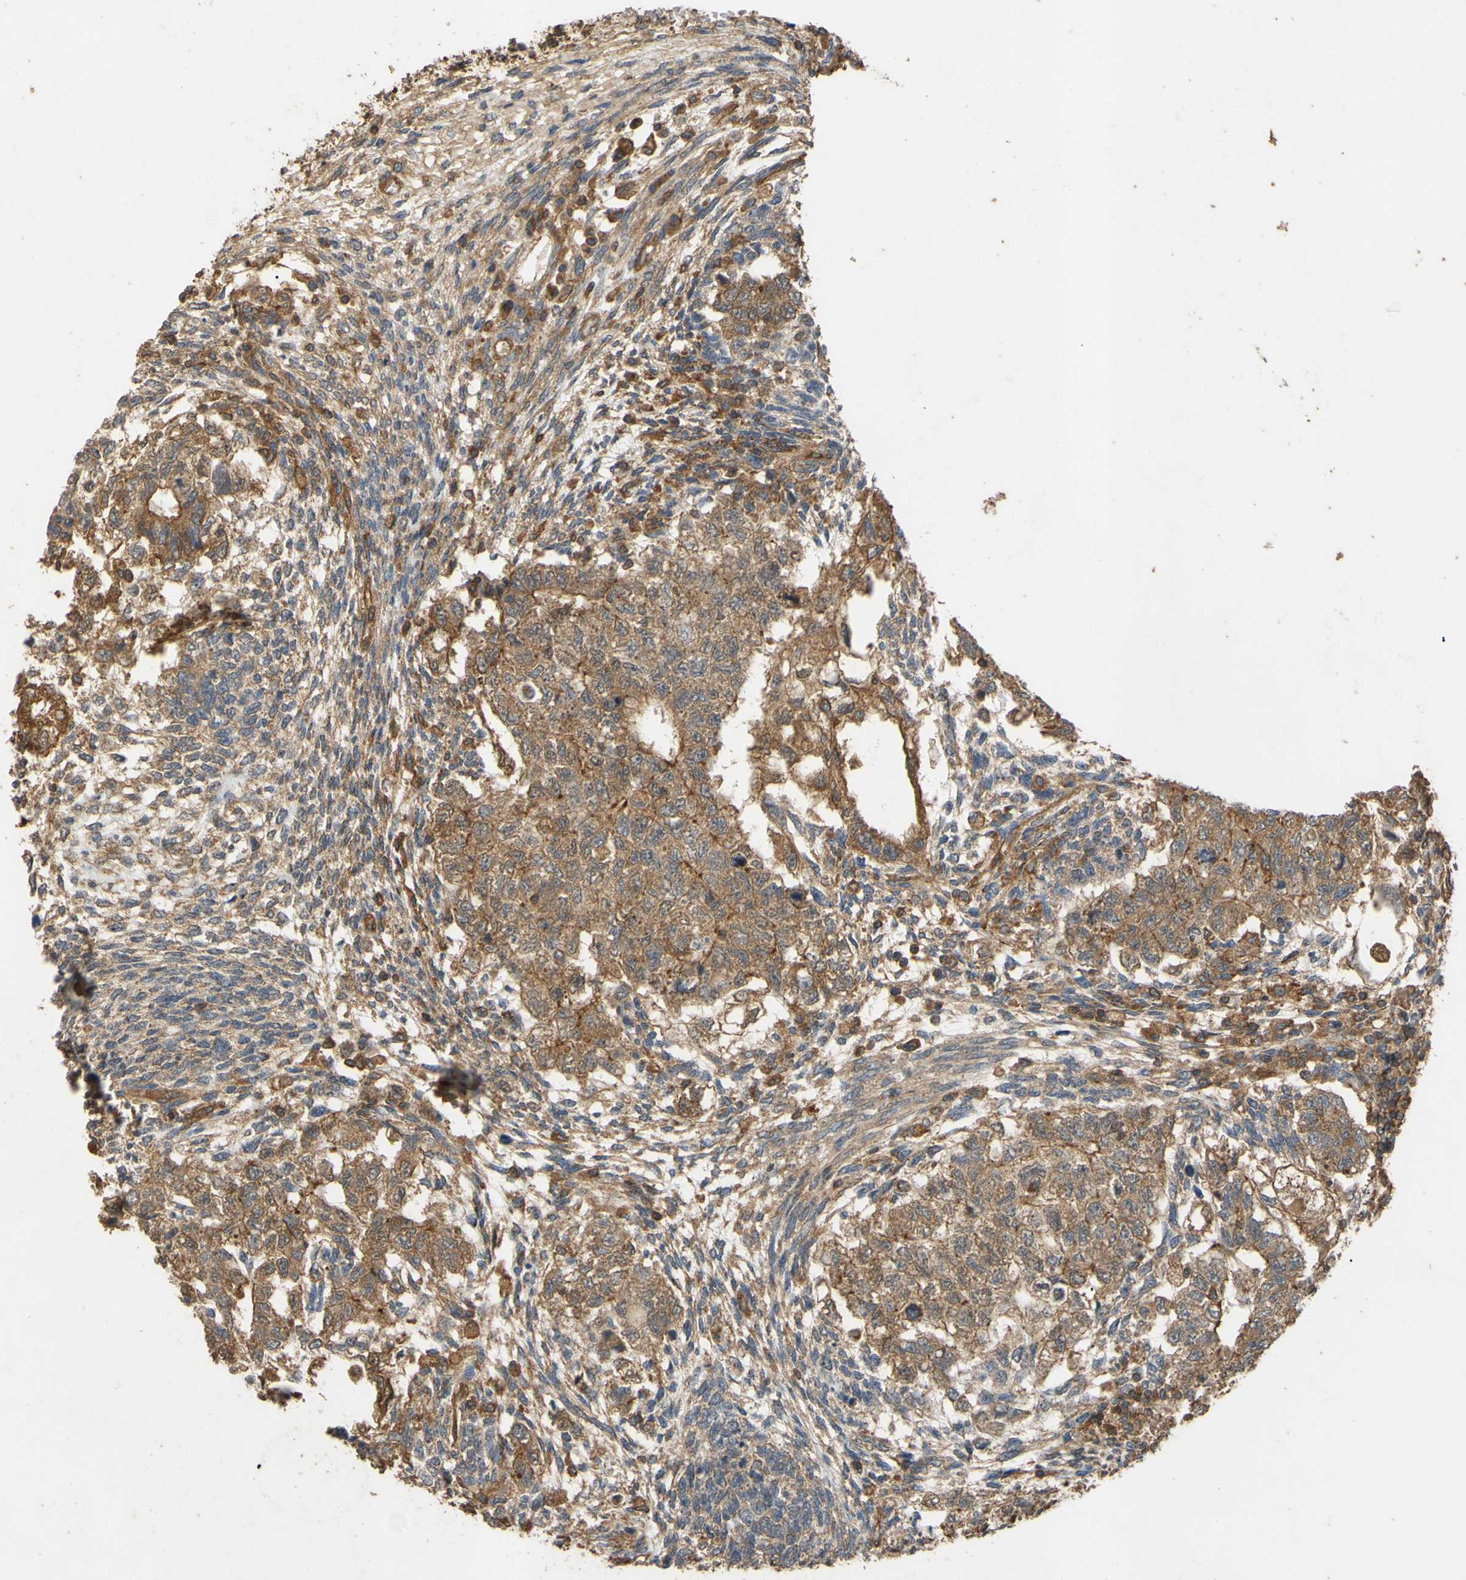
{"staining": {"intensity": "moderate", "quantity": ">75%", "location": "cytoplasmic/membranous"}, "tissue": "testis cancer", "cell_type": "Tumor cells", "image_type": "cancer", "snomed": [{"axis": "morphology", "description": "Normal tissue, NOS"}, {"axis": "morphology", "description": "Carcinoma, Embryonal, NOS"}, {"axis": "topography", "description": "Testis"}], "caption": "The immunohistochemical stain shows moderate cytoplasmic/membranous expression in tumor cells of testis embryonal carcinoma tissue.", "gene": "CTTN", "patient": {"sex": "male", "age": 36}}